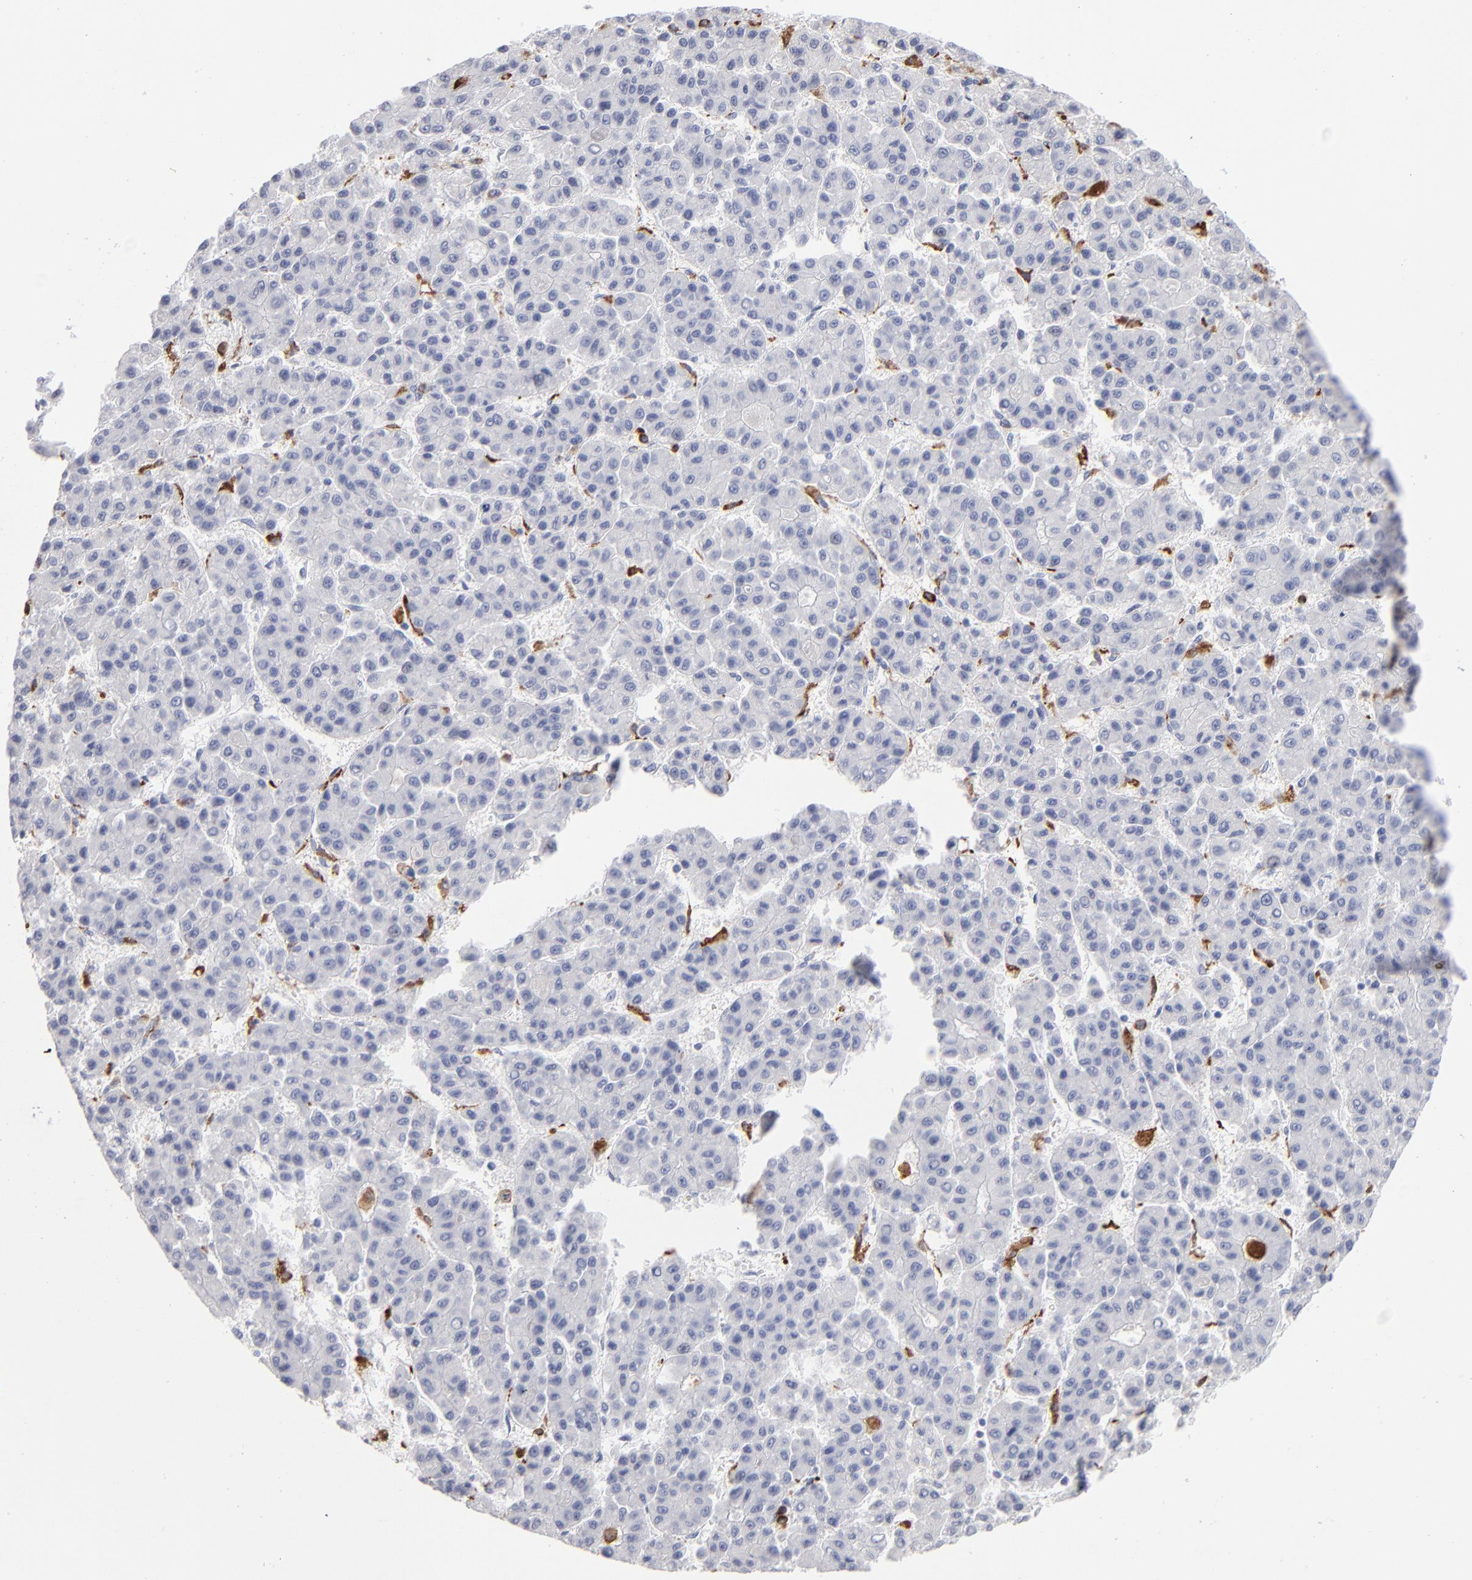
{"staining": {"intensity": "negative", "quantity": "none", "location": "none"}, "tissue": "liver cancer", "cell_type": "Tumor cells", "image_type": "cancer", "snomed": [{"axis": "morphology", "description": "Carcinoma, Hepatocellular, NOS"}, {"axis": "topography", "description": "Liver"}], "caption": "Tumor cells are negative for protein expression in human liver cancer (hepatocellular carcinoma).", "gene": "CD180", "patient": {"sex": "male", "age": 70}}